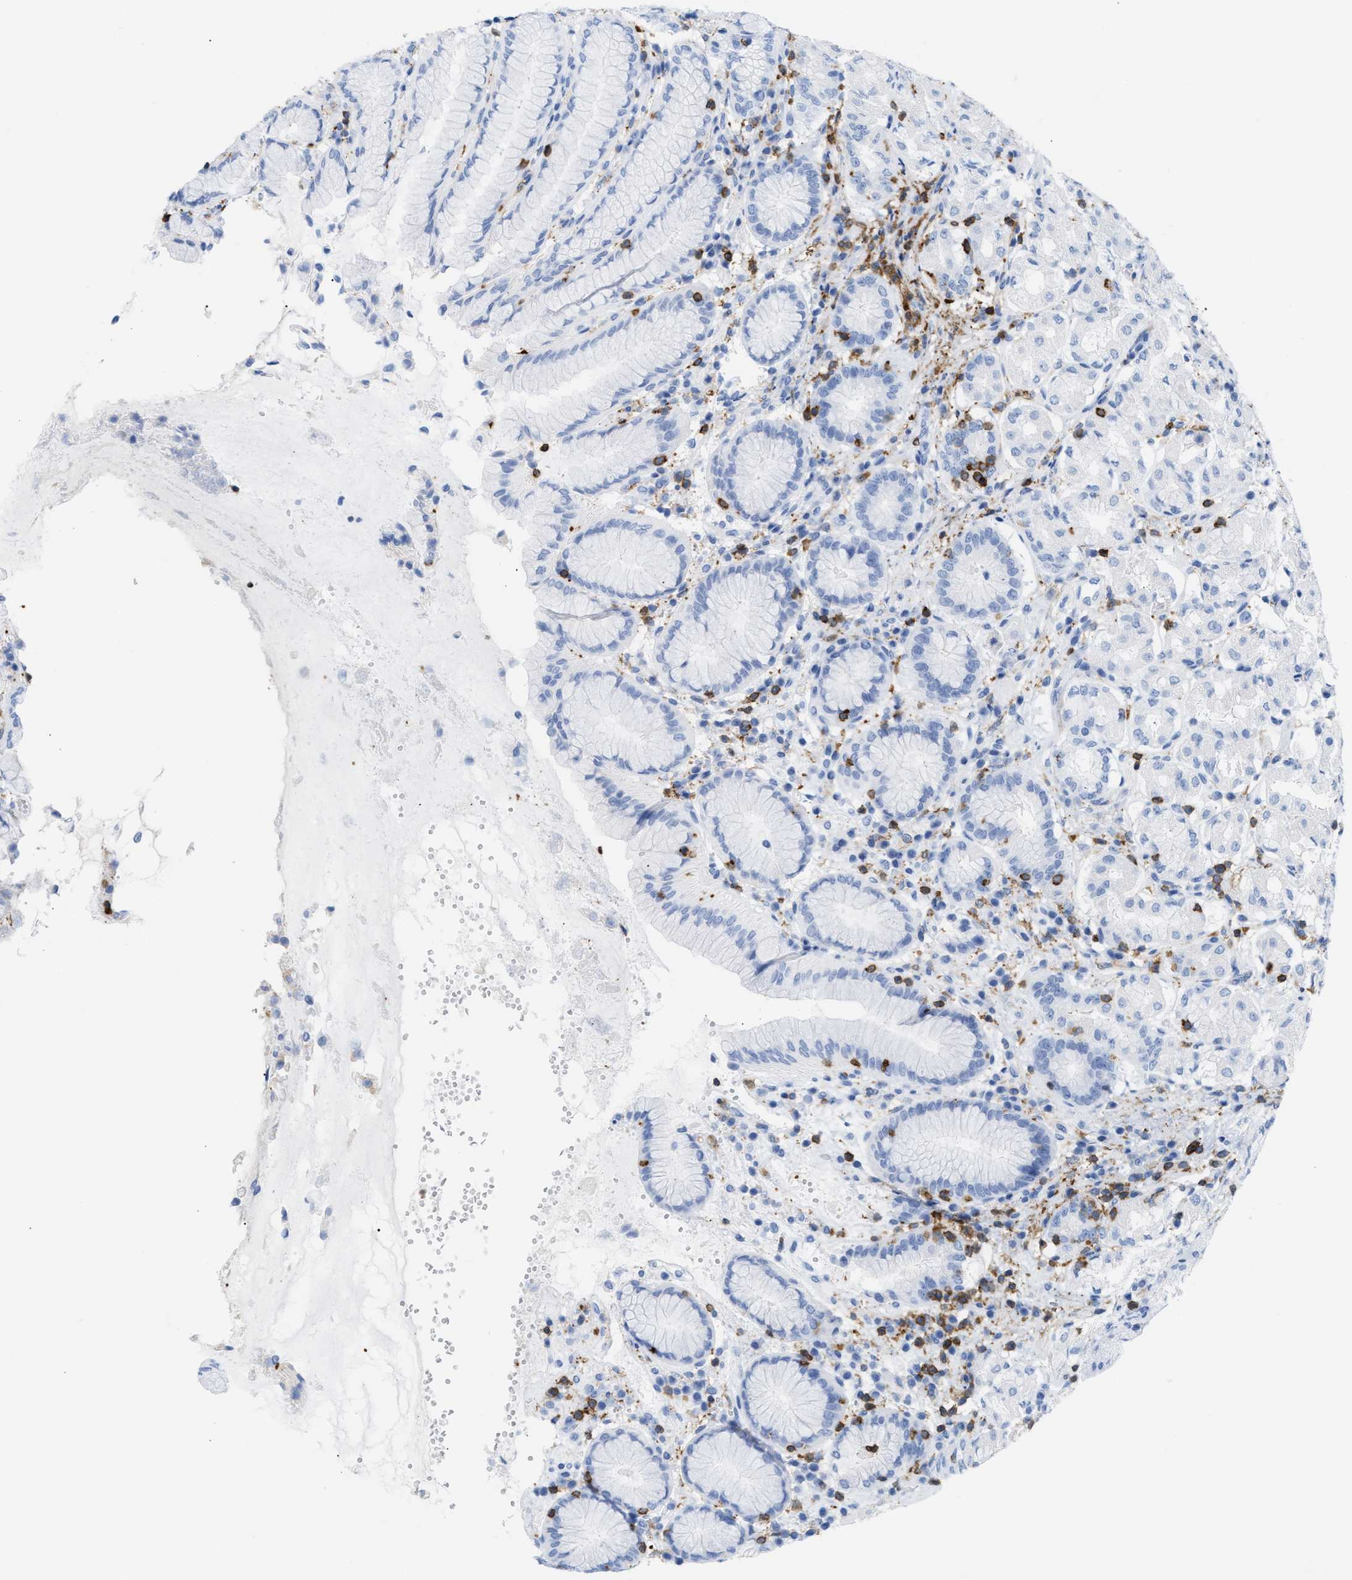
{"staining": {"intensity": "negative", "quantity": "none", "location": "none"}, "tissue": "stomach", "cell_type": "Glandular cells", "image_type": "normal", "snomed": [{"axis": "morphology", "description": "Normal tissue, NOS"}, {"axis": "topography", "description": "Stomach"}, {"axis": "topography", "description": "Stomach, lower"}], "caption": "An immunohistochemistry (IHC) image of unremarkable stomach is shown. There is no staining in glandular cells of stomach.", "gene": "LCP1", "patient": {"sex": "female", "age": 56}}